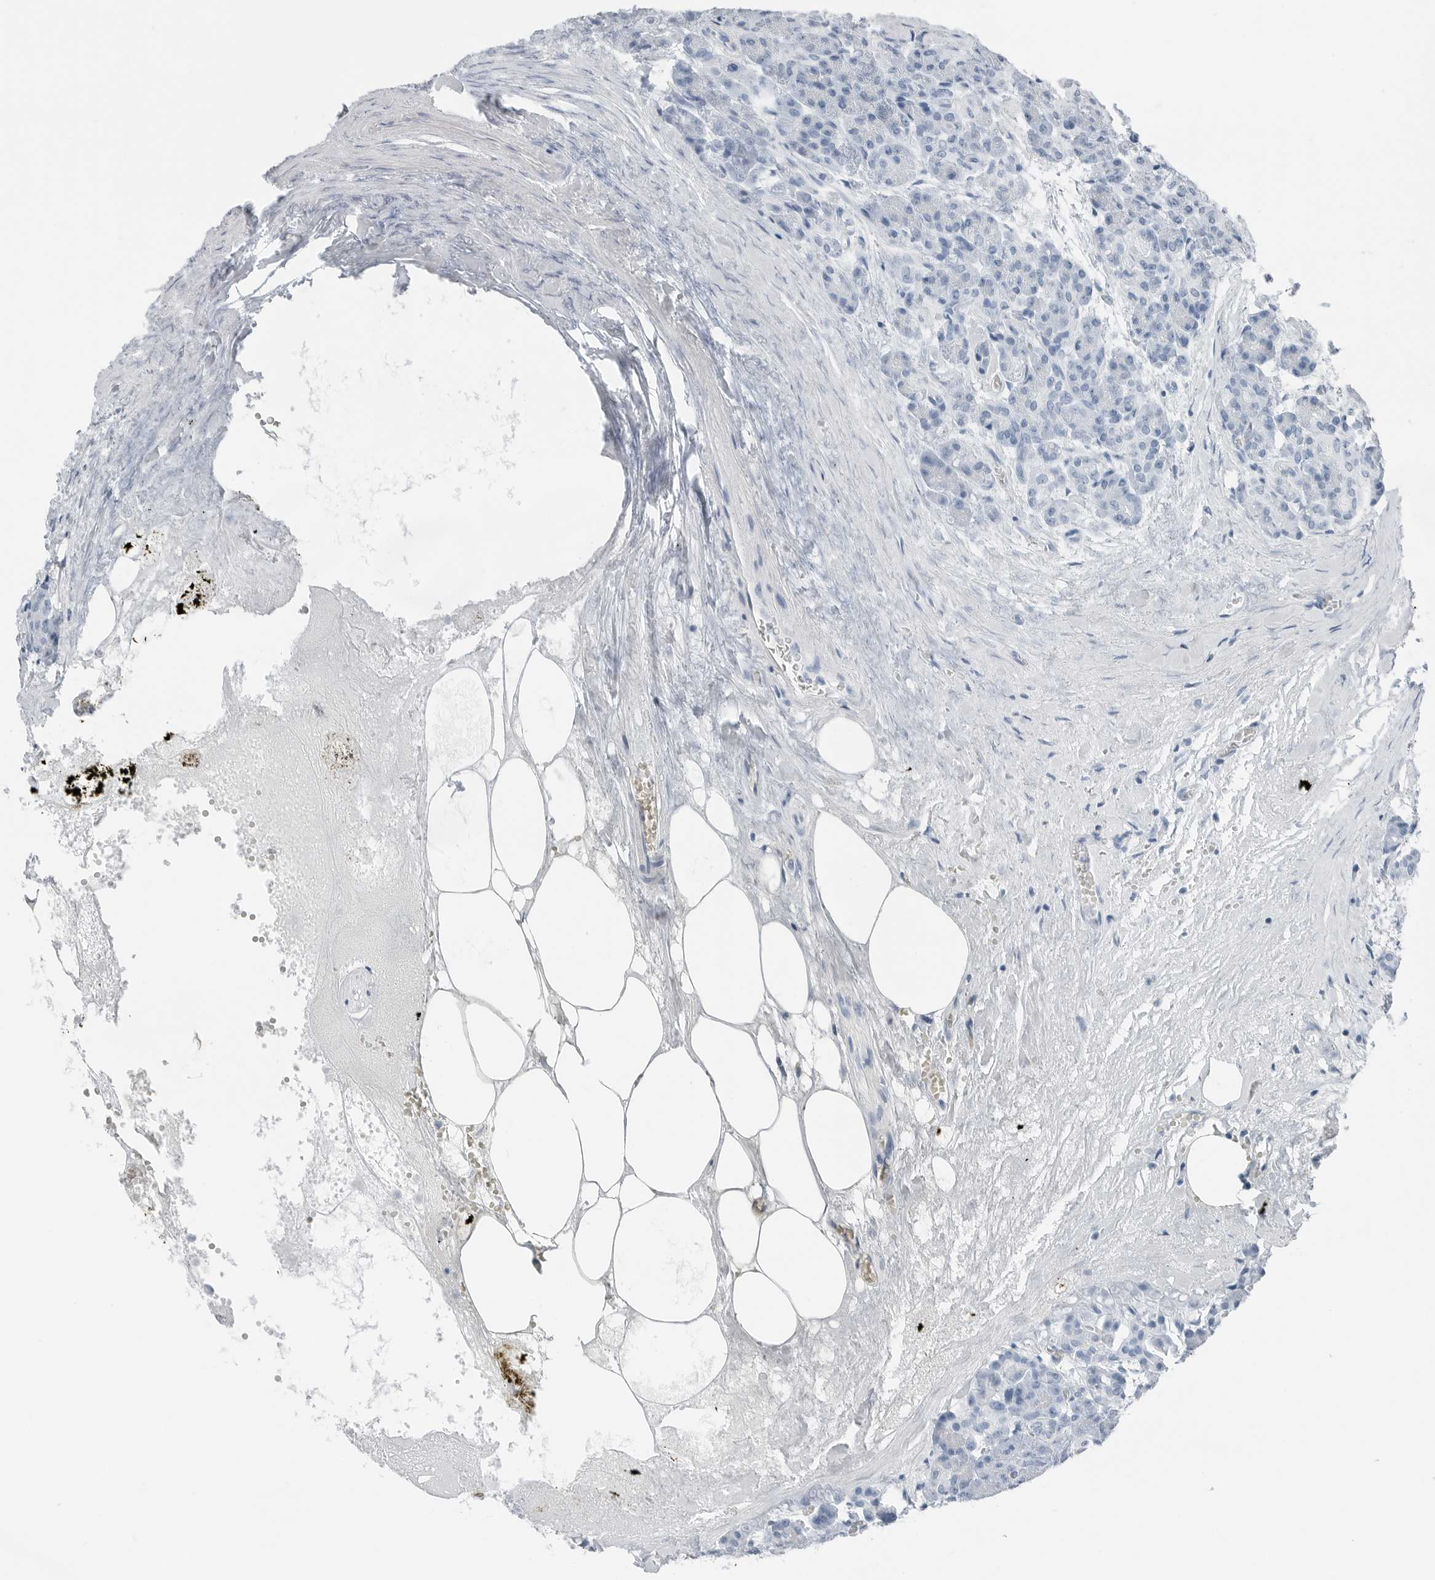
{"staining": {"intensity": "negative", "quantity": "none", "location": "none"}, "tissue": "pancreas", "cell_type": "Exocrine glandular cells", "image_type": "normal", "snomed": [{"axis": "morphology", "description": "Normal tissue, NOS"}, {"axis": "topography", "description": "Pancreas"}], "caption": "DAB (3,3'-diaminobenzidine) immunohistochemical staining of unremarkable pancreas exhibits no significant expression in exocrine glandular cells.", "gene": "SLPI", "patient": {"sex": "male", "age": 63}}